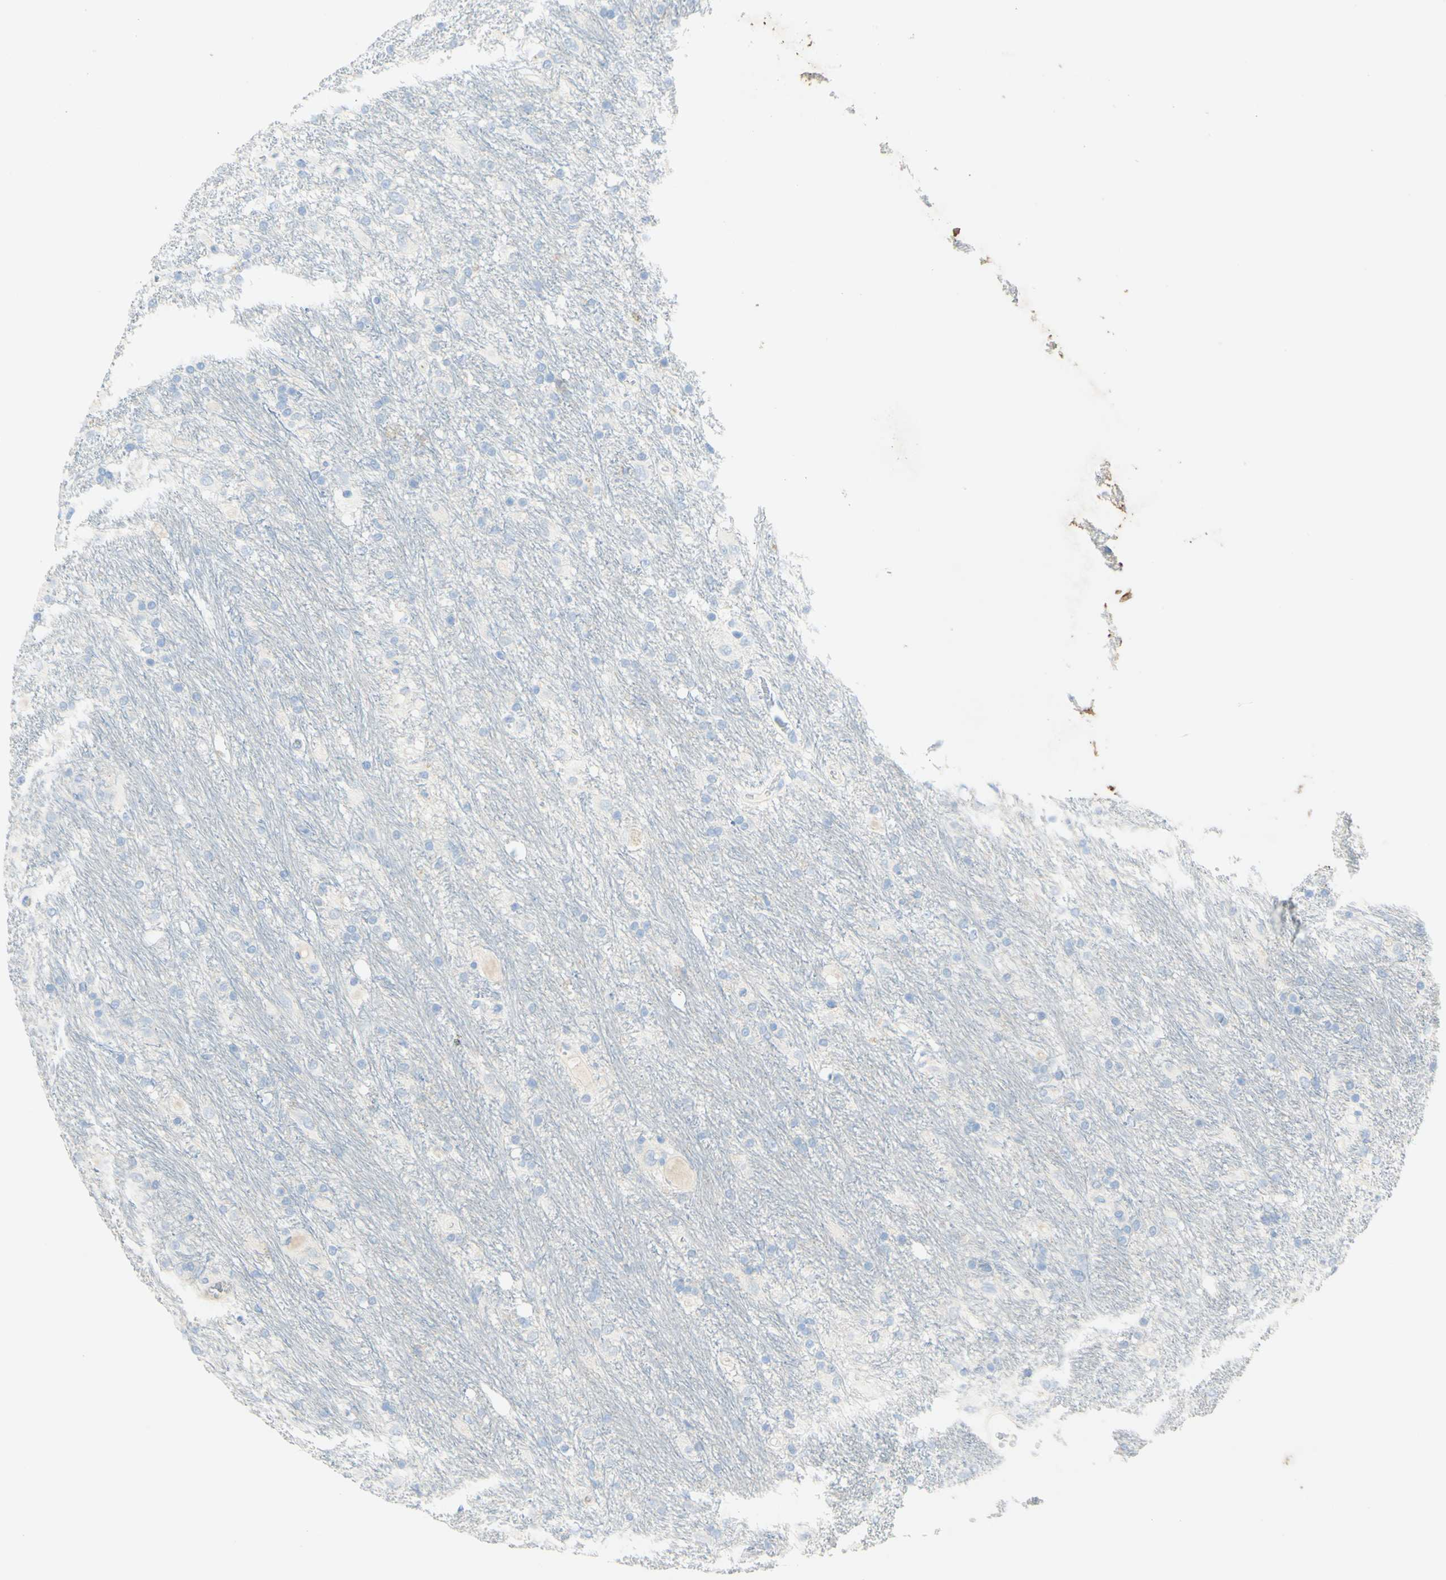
{"staining": {"intensity": "negative", "quantity": "none", "location": "none"}, "tissue": "glioma", "cell_type": "Tumor cells", "image_type": "cancer", "snomed": [{"axis": "morphology", "description": "Glioma, malignant, Low grade"}, {"axis": "topography", "description": "Brain"}], "caption": "Low-grade glioma (malignant) was stained to show a protein in brown. There is no significant expression in tumor cells. (DAB immunohistochemistry (IHC), high magnification).", "gene": "PIGR", "patient": {"sex": "male", "age": 77}}